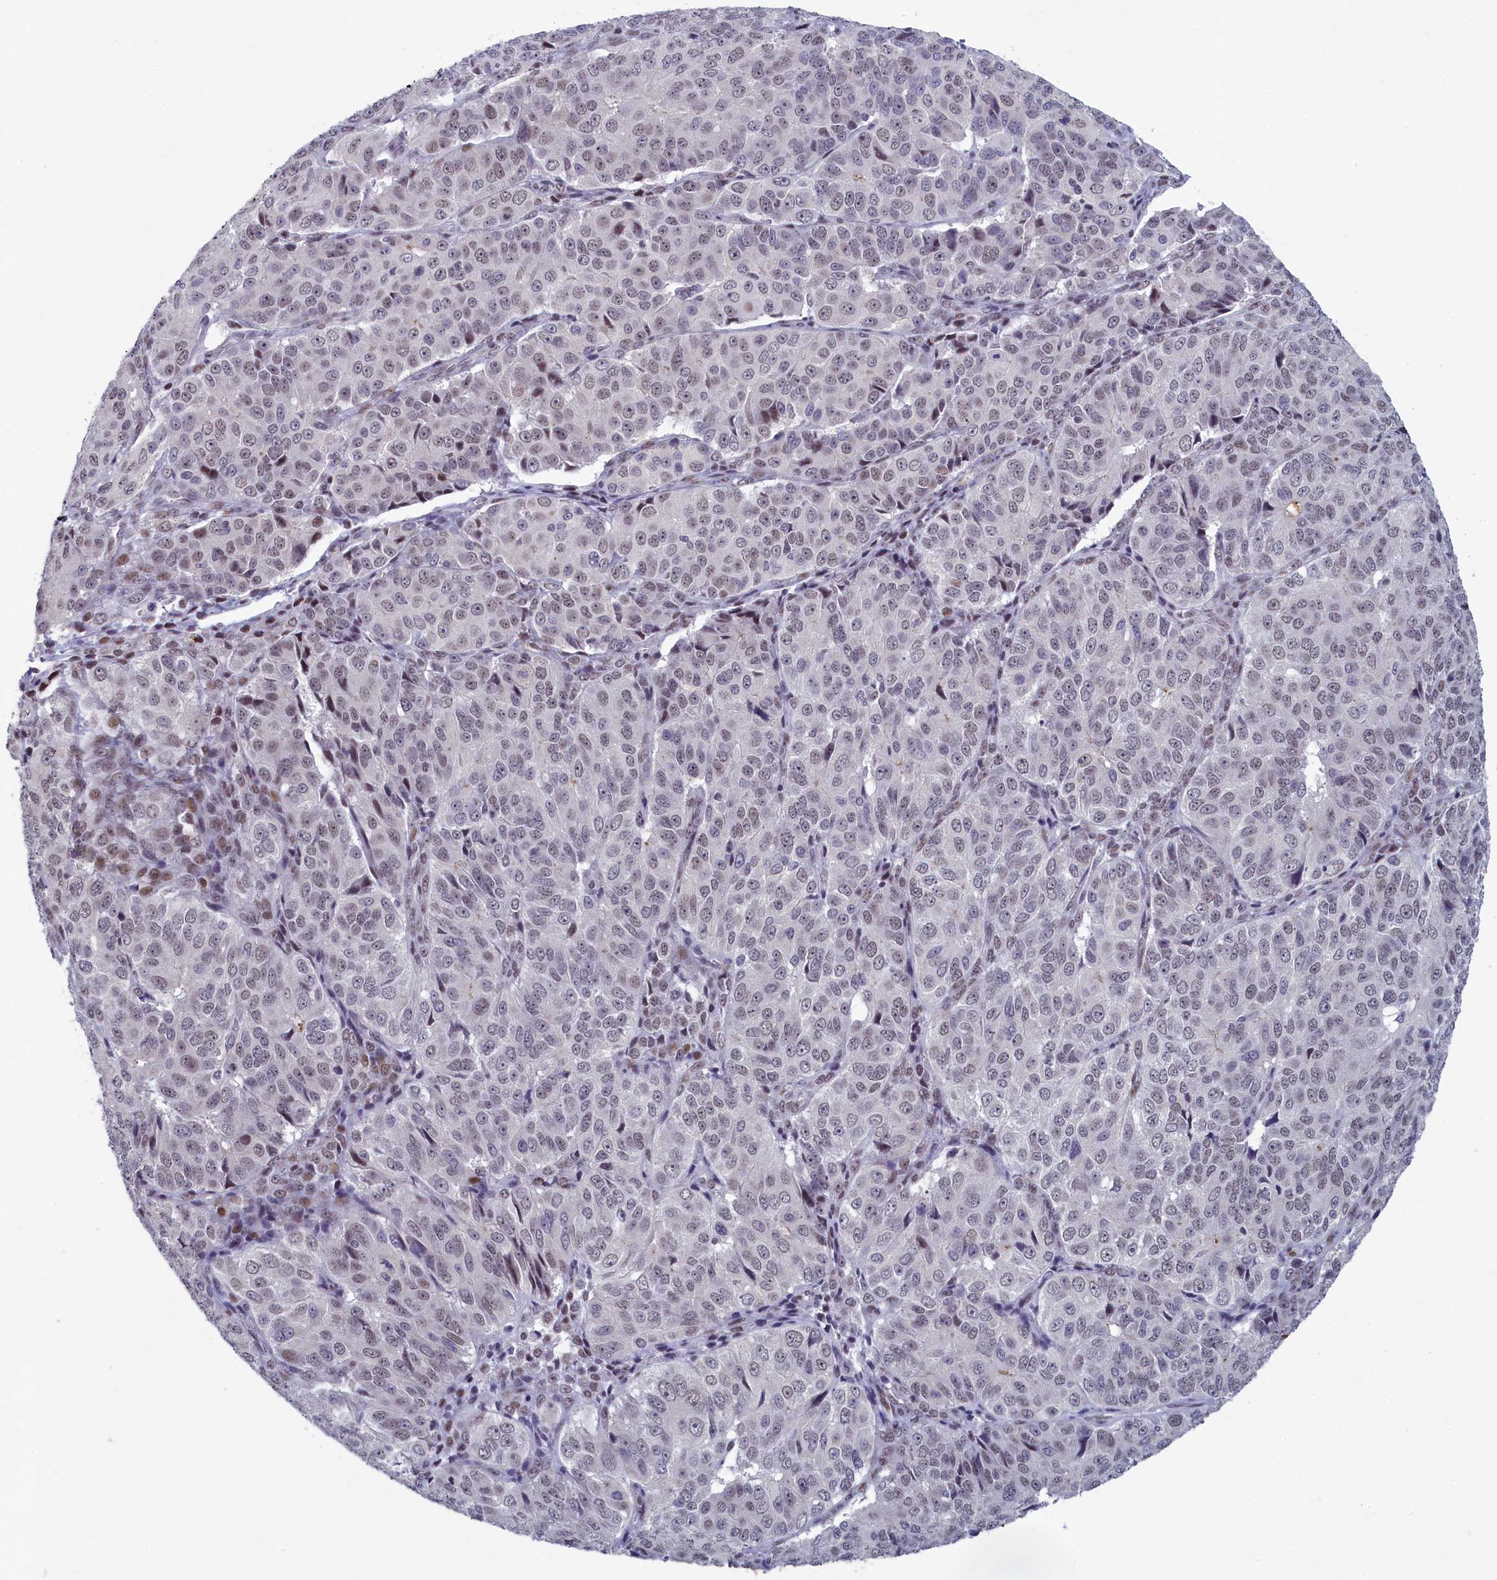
{"staining": {"intensity": "weak", "quantity": "<25%", "location": "nuclear"}, "tissue": "ovarian cancer", "cell_type": "Tumor cells", "image_type": "cancer", "snomed": [{"axis": "morphology", "description": "Carcinoma, endometroid"}, {"axis": "topography", "description": "Ovary"}], "caption": "IHC image of ovarian cancer stained for a protein (brown), which exhibits no positivity in tumor cells.", "gene": "ATF7IP2", "patient": {"sex": "female", "age": 51}}